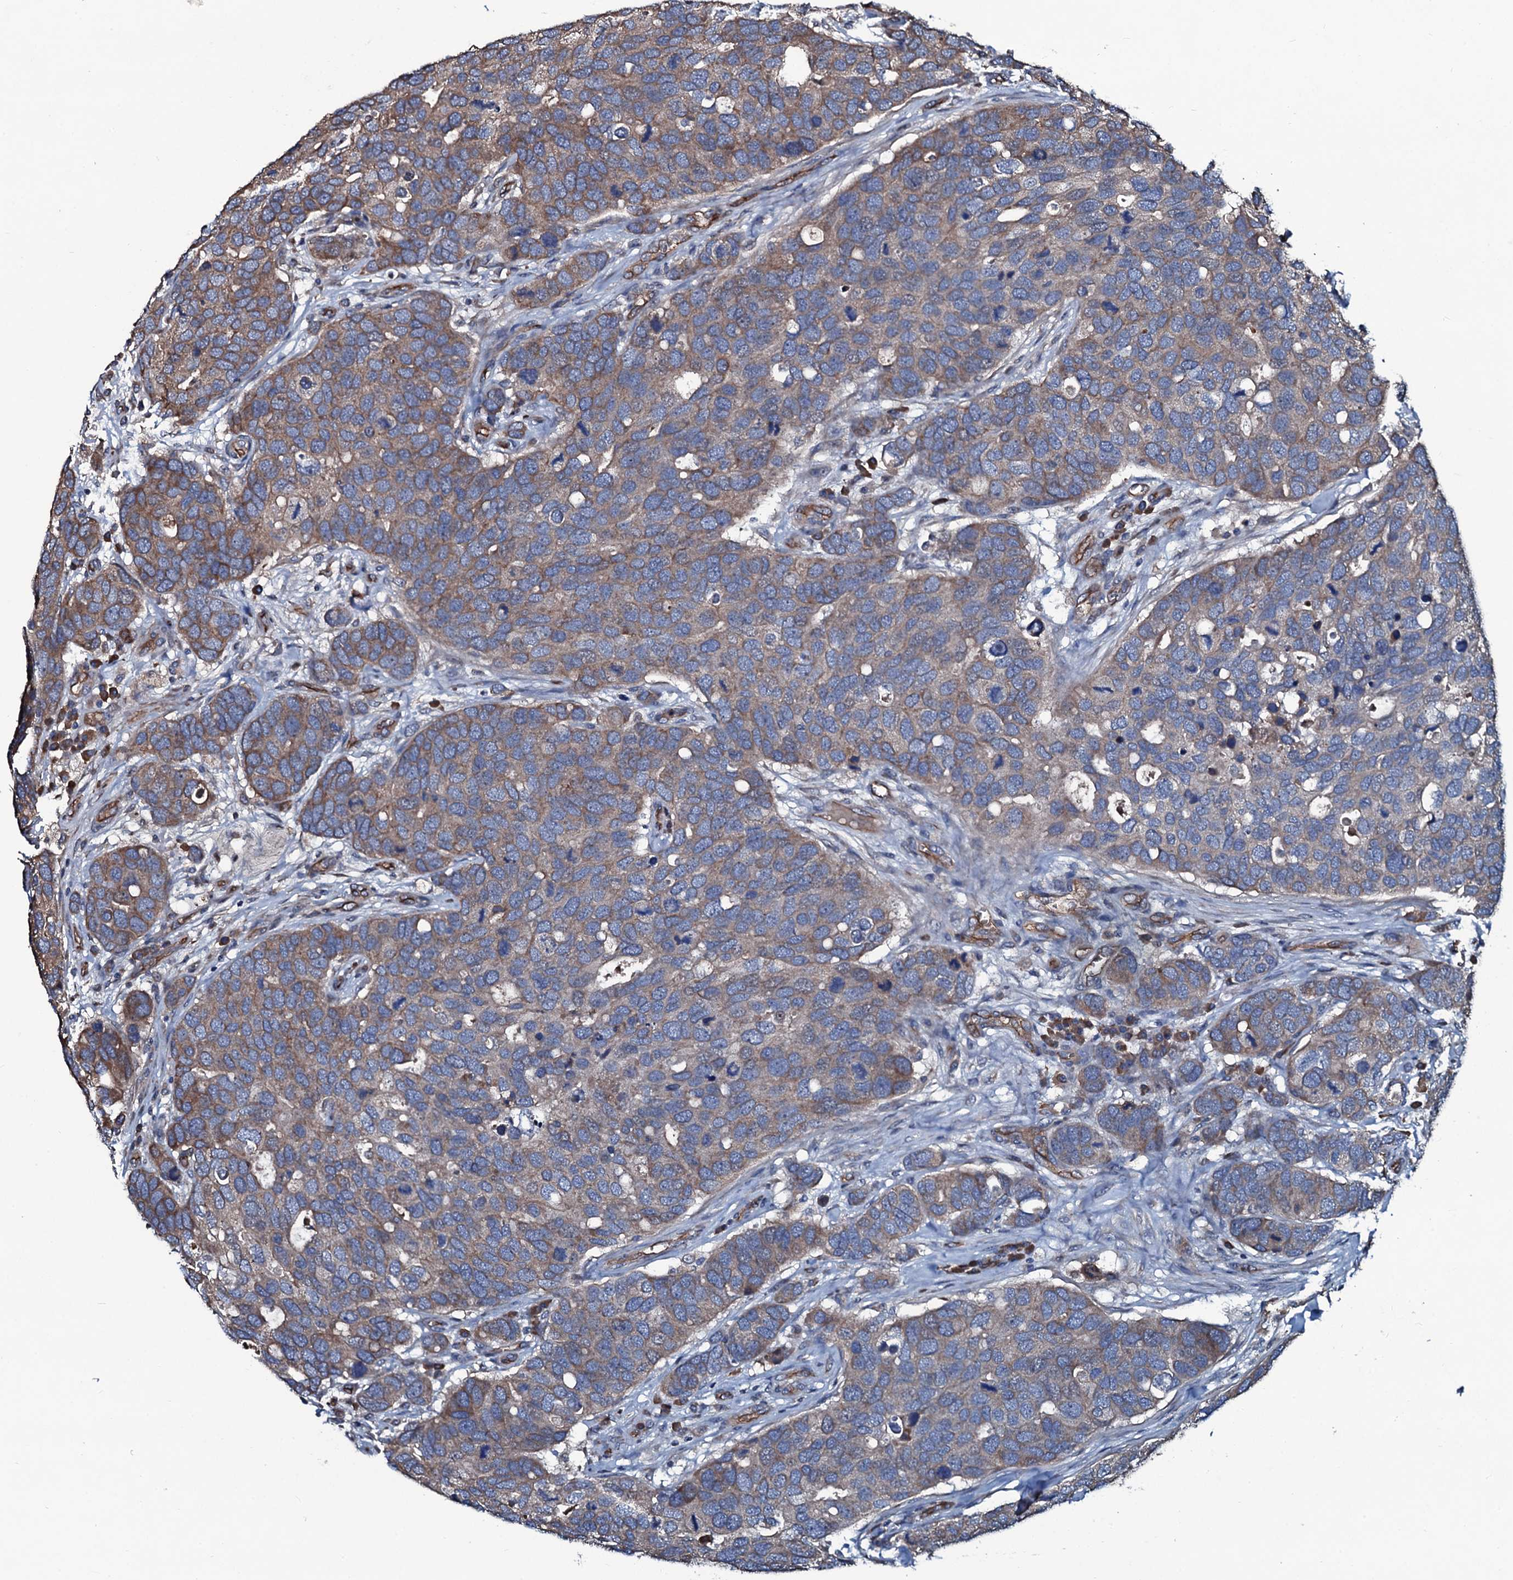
{"staining": {"intensity": "moderate", "quantity": ">75%", "location": "cytoplasmic/membranous"}, "tissue": "breast cancer", "cell_type": "Tumor cells", "image_type": "cancer", "snomed": [{"axis": "morphology", "description": "Duct carcinoma"}, {"axis": "topography", "description": "Breast"}], "caption": "Immunohistochemistry (IHC) of human breast invasive ductal carcinoma reveals medium levels of moderate cytoplasmic/membranous staining in about >75% of tumor cells.", "gene": "DMAC2", "patient": {"sex": "female", "age": 83}}